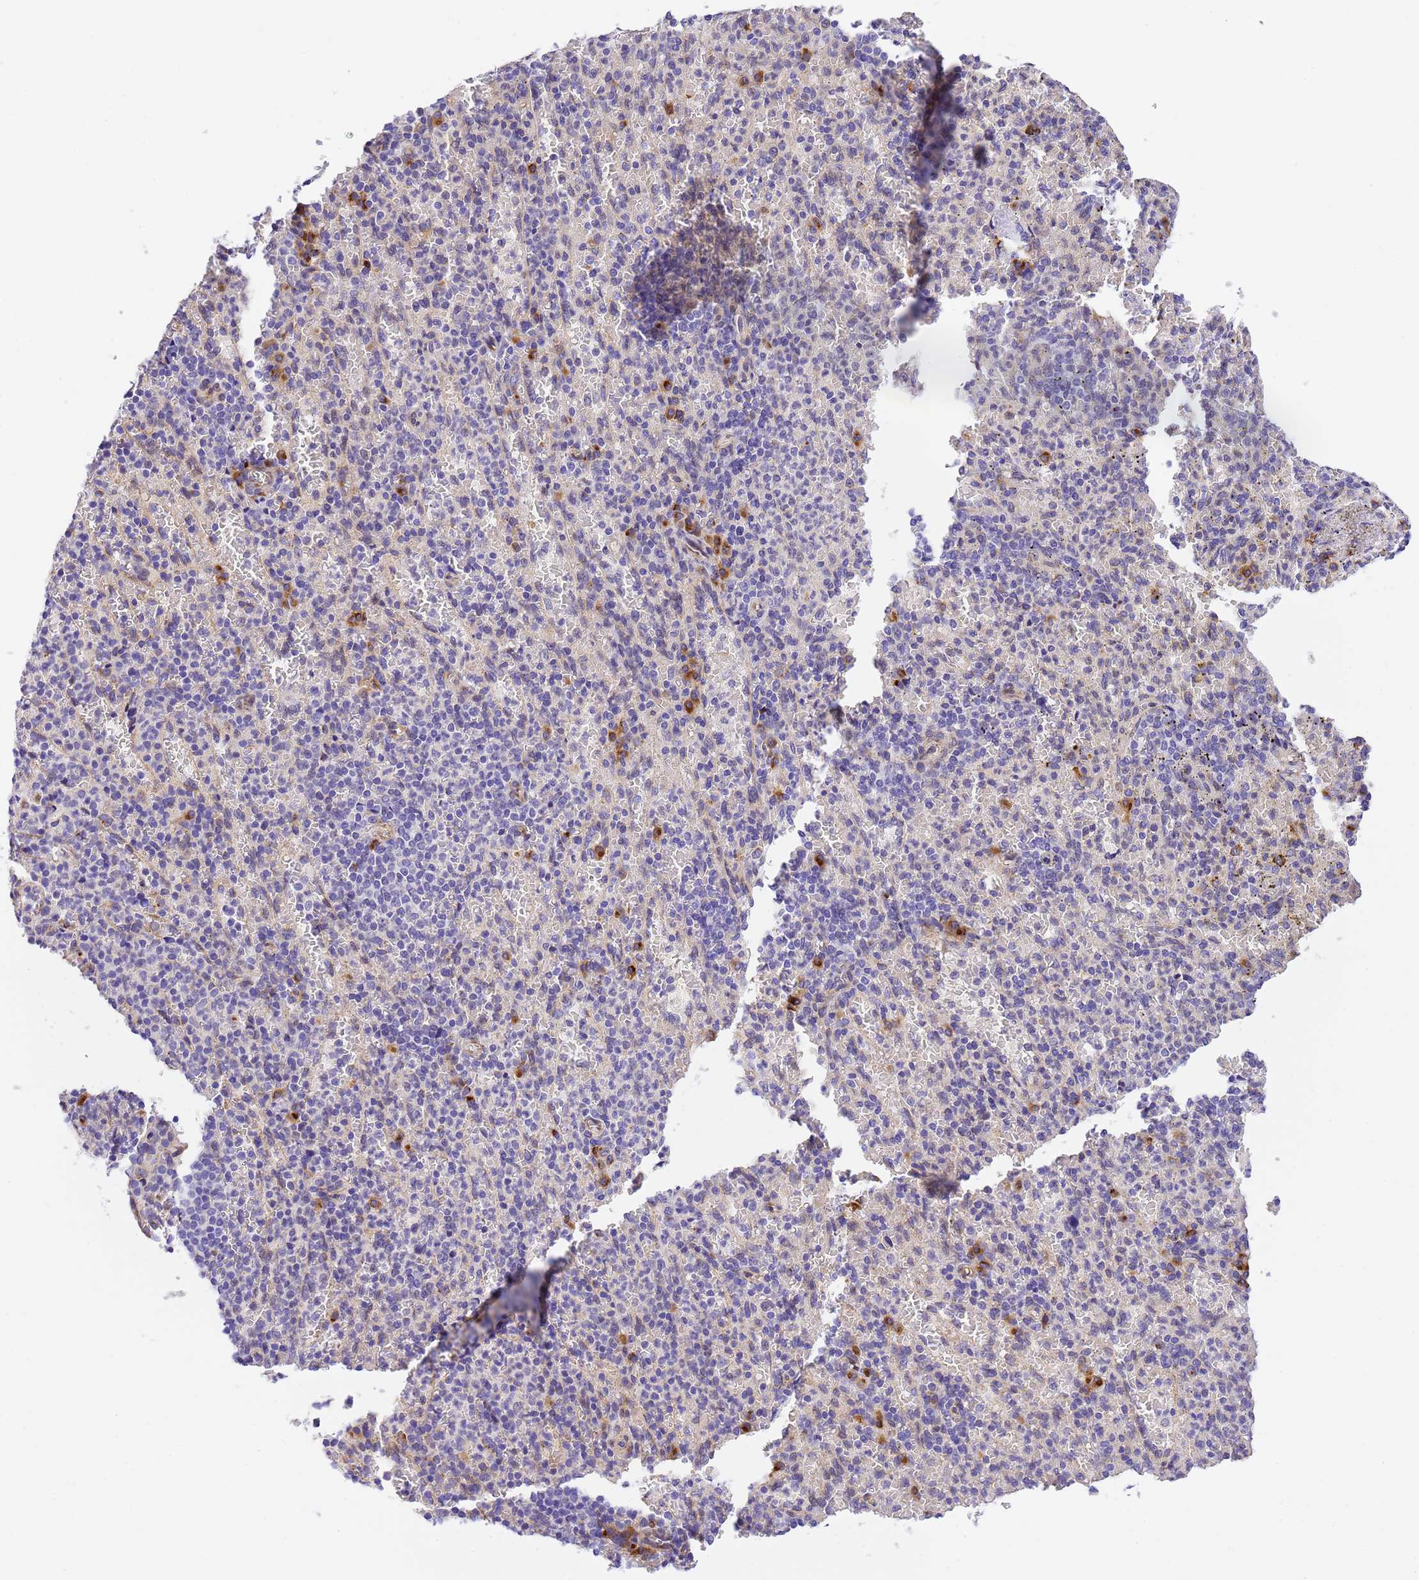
{"staining": {"intensity": "moderate", "quantity": "<25%", "location": "cytoplasmic/membranous"}, "tissue": "spleen", "cell_type": "Cells in red pulp", "image_type": "normal", "snomed": [{"axis": "morphology", "description": "Normal tissue, NOS"}, {"axis": "topography", "description": "Spleen"}], "caption": "IHC micrograph of benign spleen stained for a protein (brown), which demonstrates low levels of moderate cytoplasmic/membranous expression in about <25% of cells in red pulp.", "gene": "RHBDD3", "patient": {"sex": "female", "age": 74}}